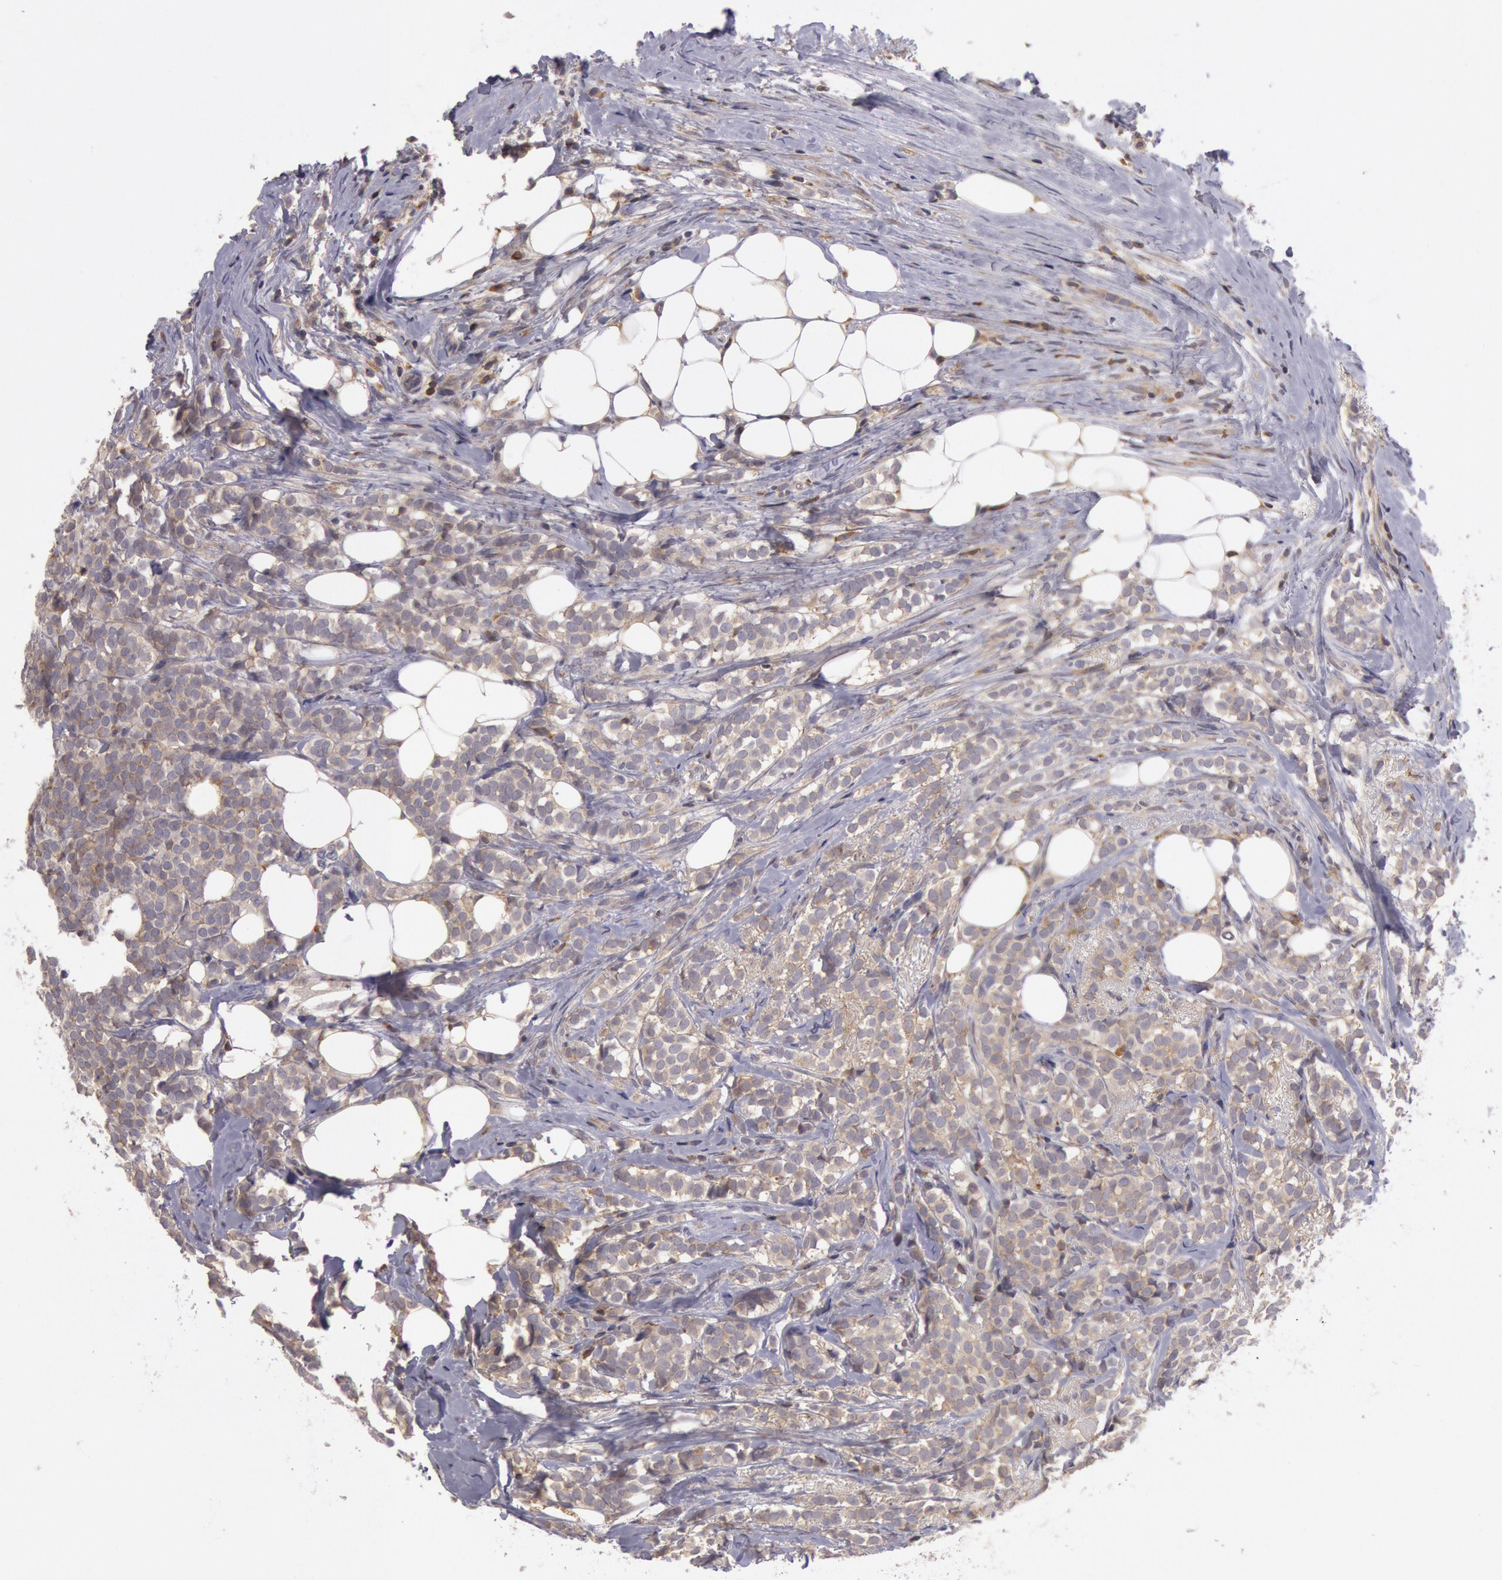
{"staining": {"intensity": "weak", "quantity": ">75%", "location": "cytoplasmic/membranous"}, "tissue": "breast cancer", "cell_type": "Tumor cells", "image_type": "cancer", "snomed": [{"axis": "morphology", "description": "Lobular carcinoma"}, {"axis": "topography", "description": "Breast"}], "caption": "Weak cytoplasmic/membranous staining is appreciated in about >75% of tumor cells in breast lobular carcinoma. The protein of interest is stained brown, and the nuclei are stained in blue (DAB IHC with brightfield microscopy, high magnification).", "gene": "NMT2", "patient": {"sex": "female", "age": 56}}